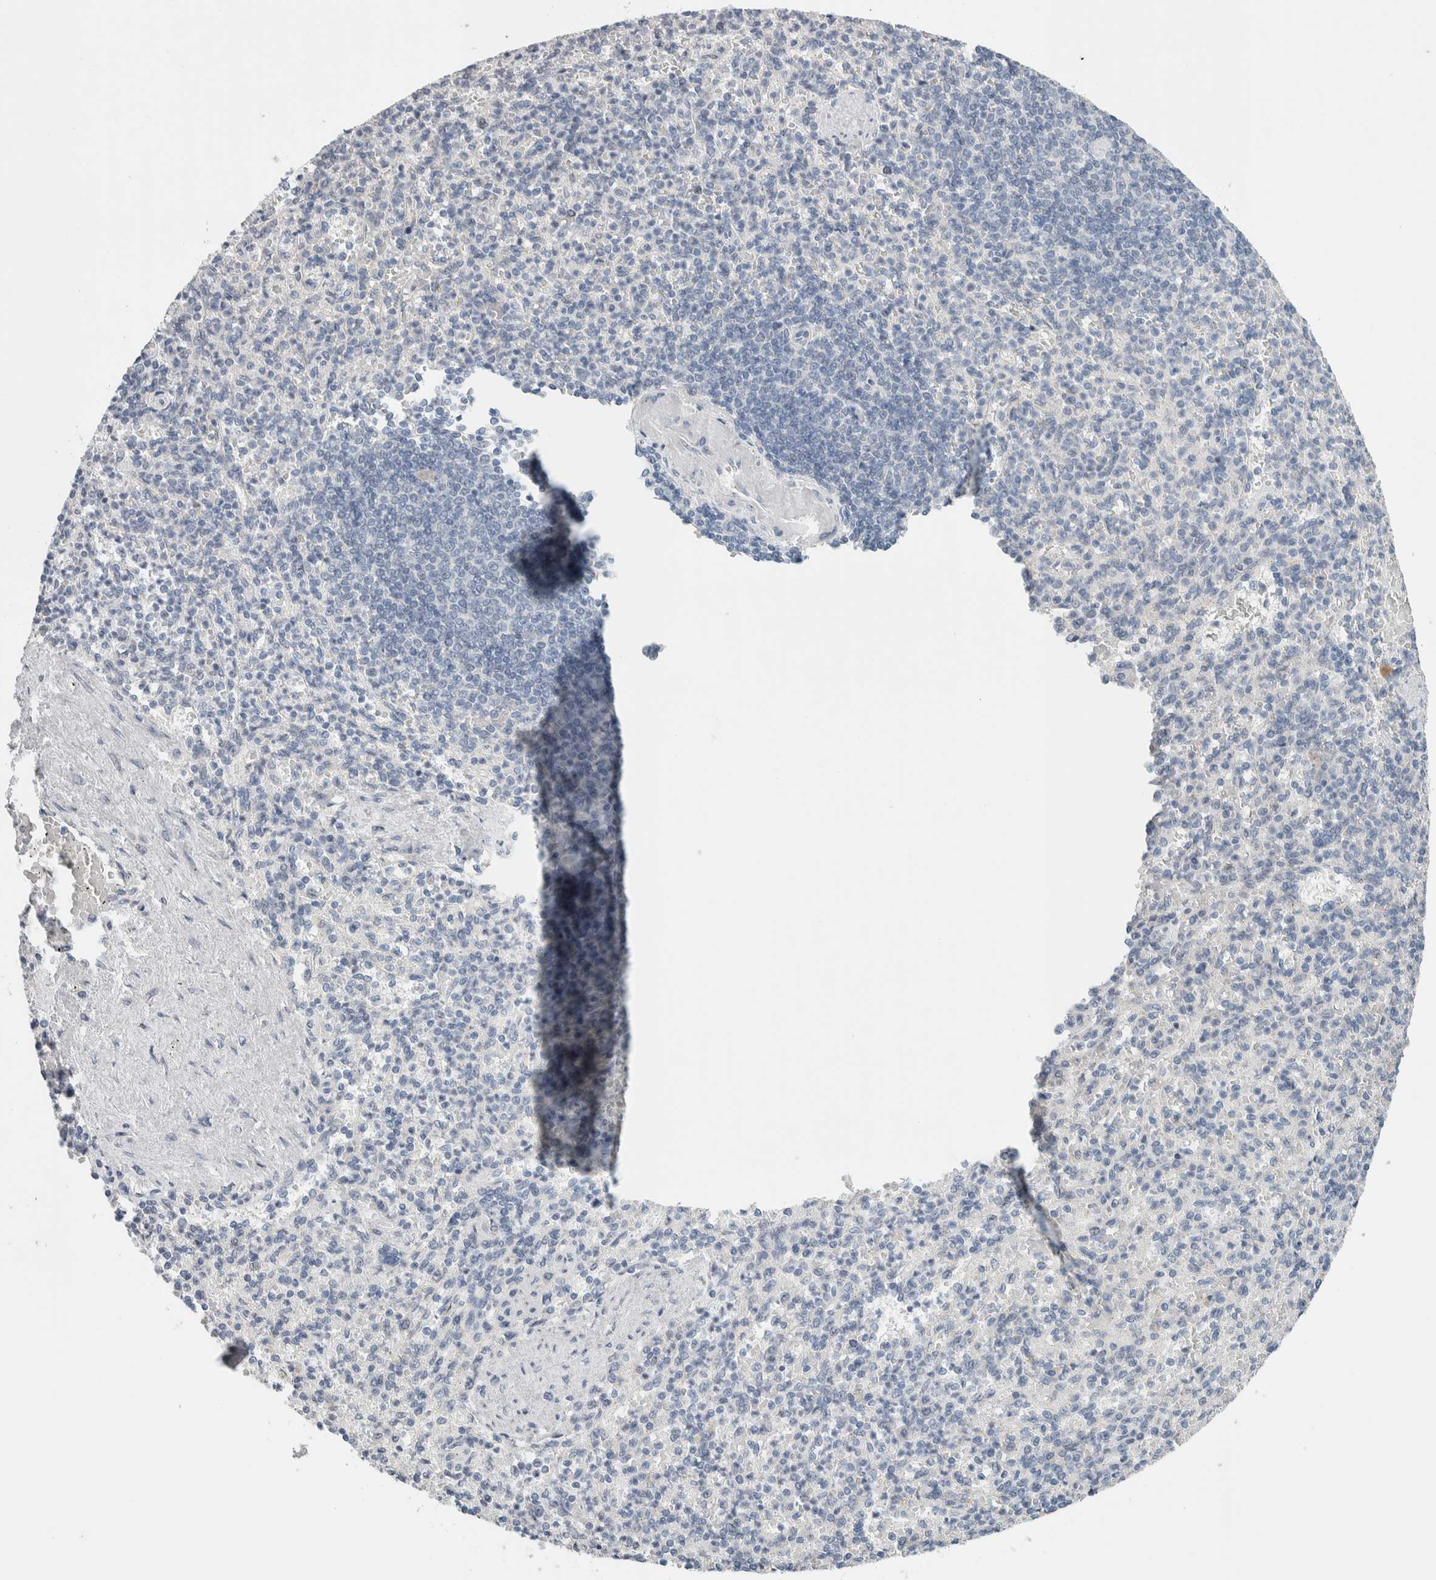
{"staining": {"intensity": "negative", "quantity": "none", "location": "none"}, "tissue": "spleen", "cell_type": "Cells in red pulp", "image_type": "normal", "snomed": [{"axis": "morphology", "description": "Normal tissue, NOS"}, {"axis": "topography", "description": "Spleen"}], "caption": "Immunohistochemistry (IHC) micrograph of normal human spleen stained for a protein (brown), which reveals no staining in cells in red pulp.", "gene": "SCN2A", "patient": {"sex": "female", "age": 74}}